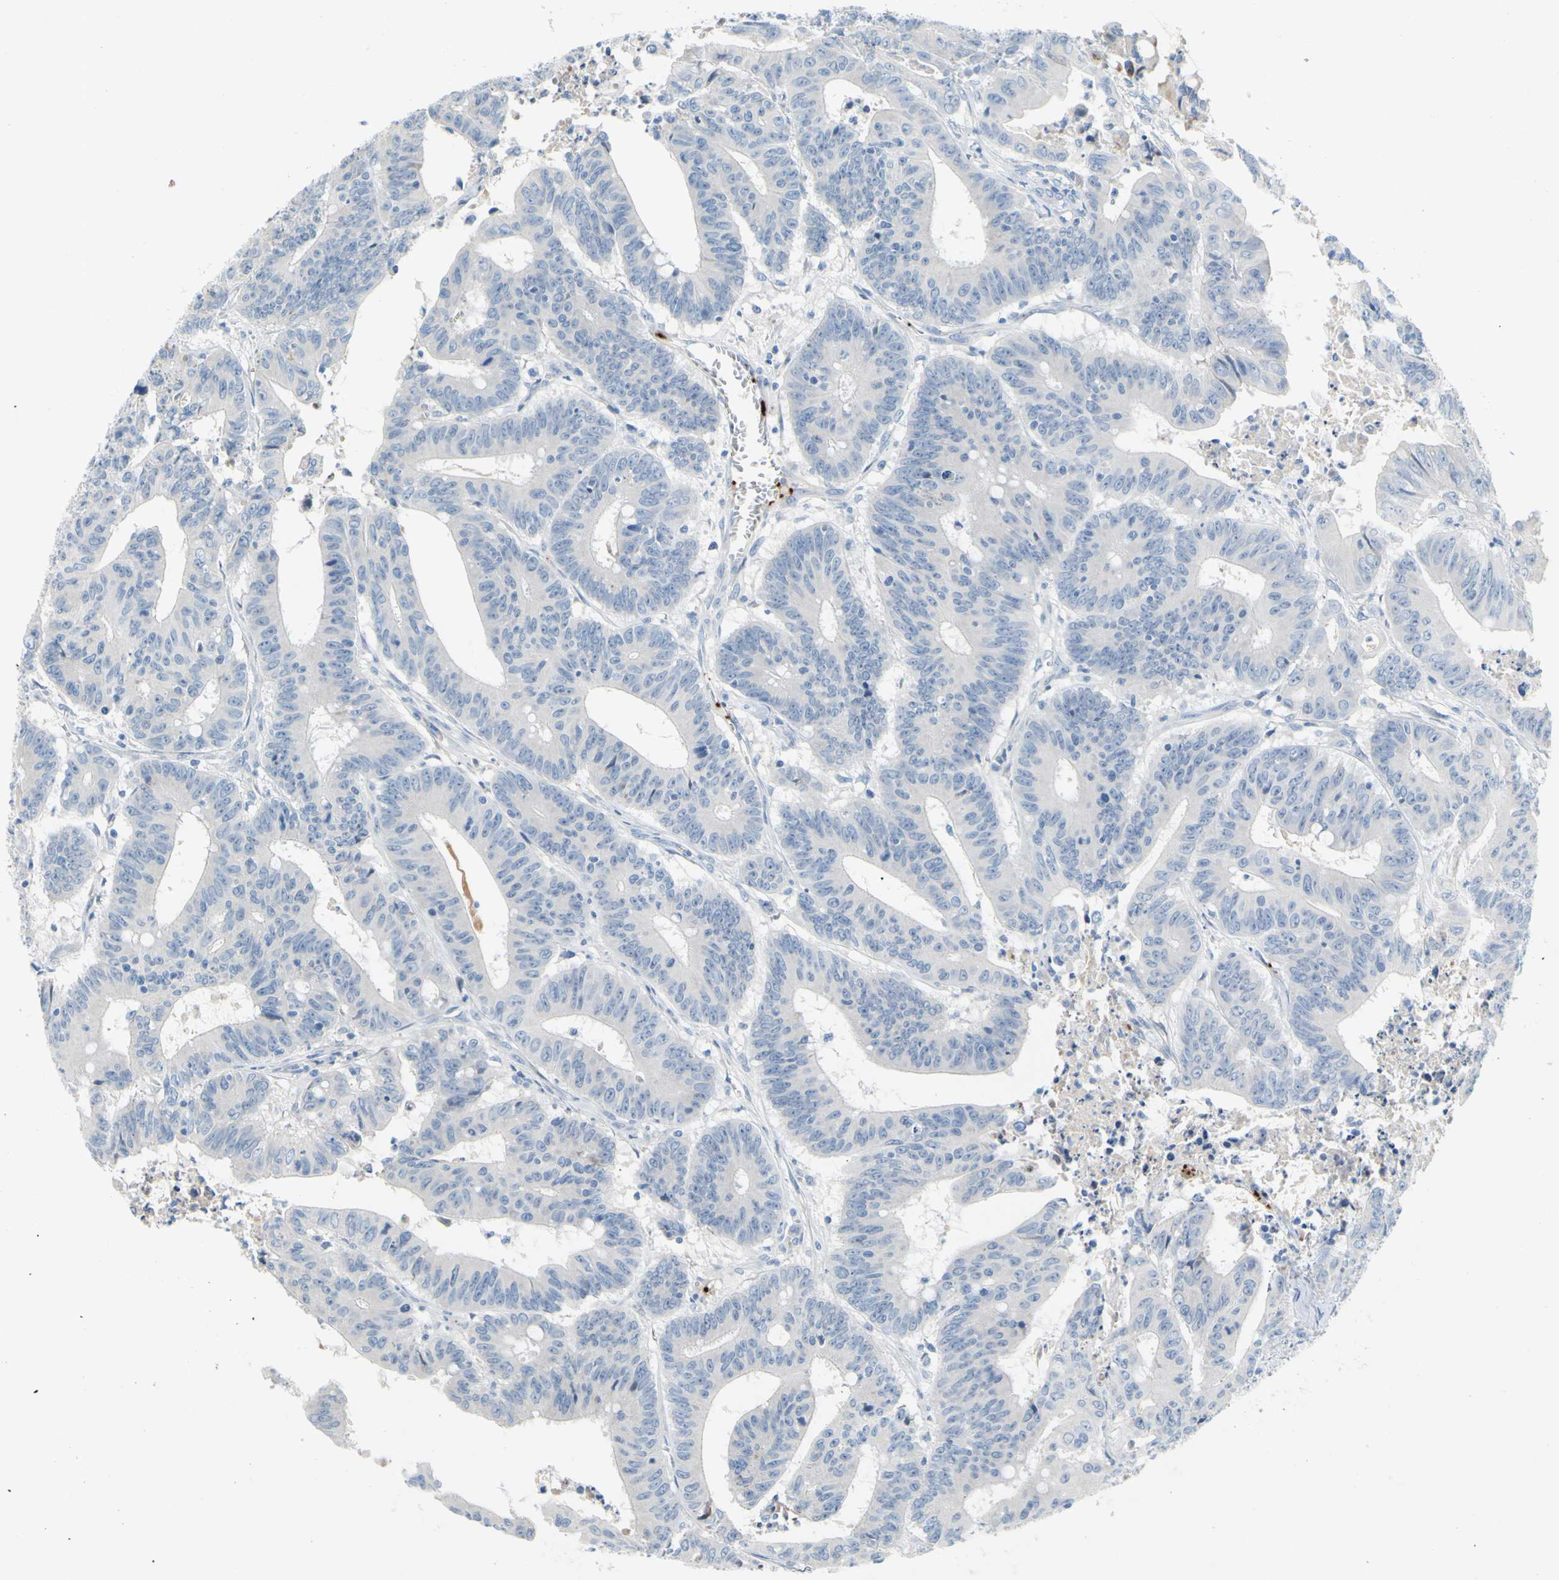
{"staining": {"intensity": "negative", "quantity": "none", "location": "none"}, "tissue": "colorectal cancer", "cell_type": "Tumor cells", "image_type": "cancer", "snomed": [{"axis": "morphology", "description": "Adenocarcinoma, NOS"}, {"axis": "topography", "description": "Colon"}], "caption": "Tumor cells show no significant staining in adenocarcinoma (colorectal). Brightfield microscopy of immunohistochemistry (IHC) stained with DAB (3,3'-diaminobenzidine) (brown) and hematoxylin (blue), captured at high magnification.", "gene": "PPBP", "patient": {"sex": "male", "age": 45}}